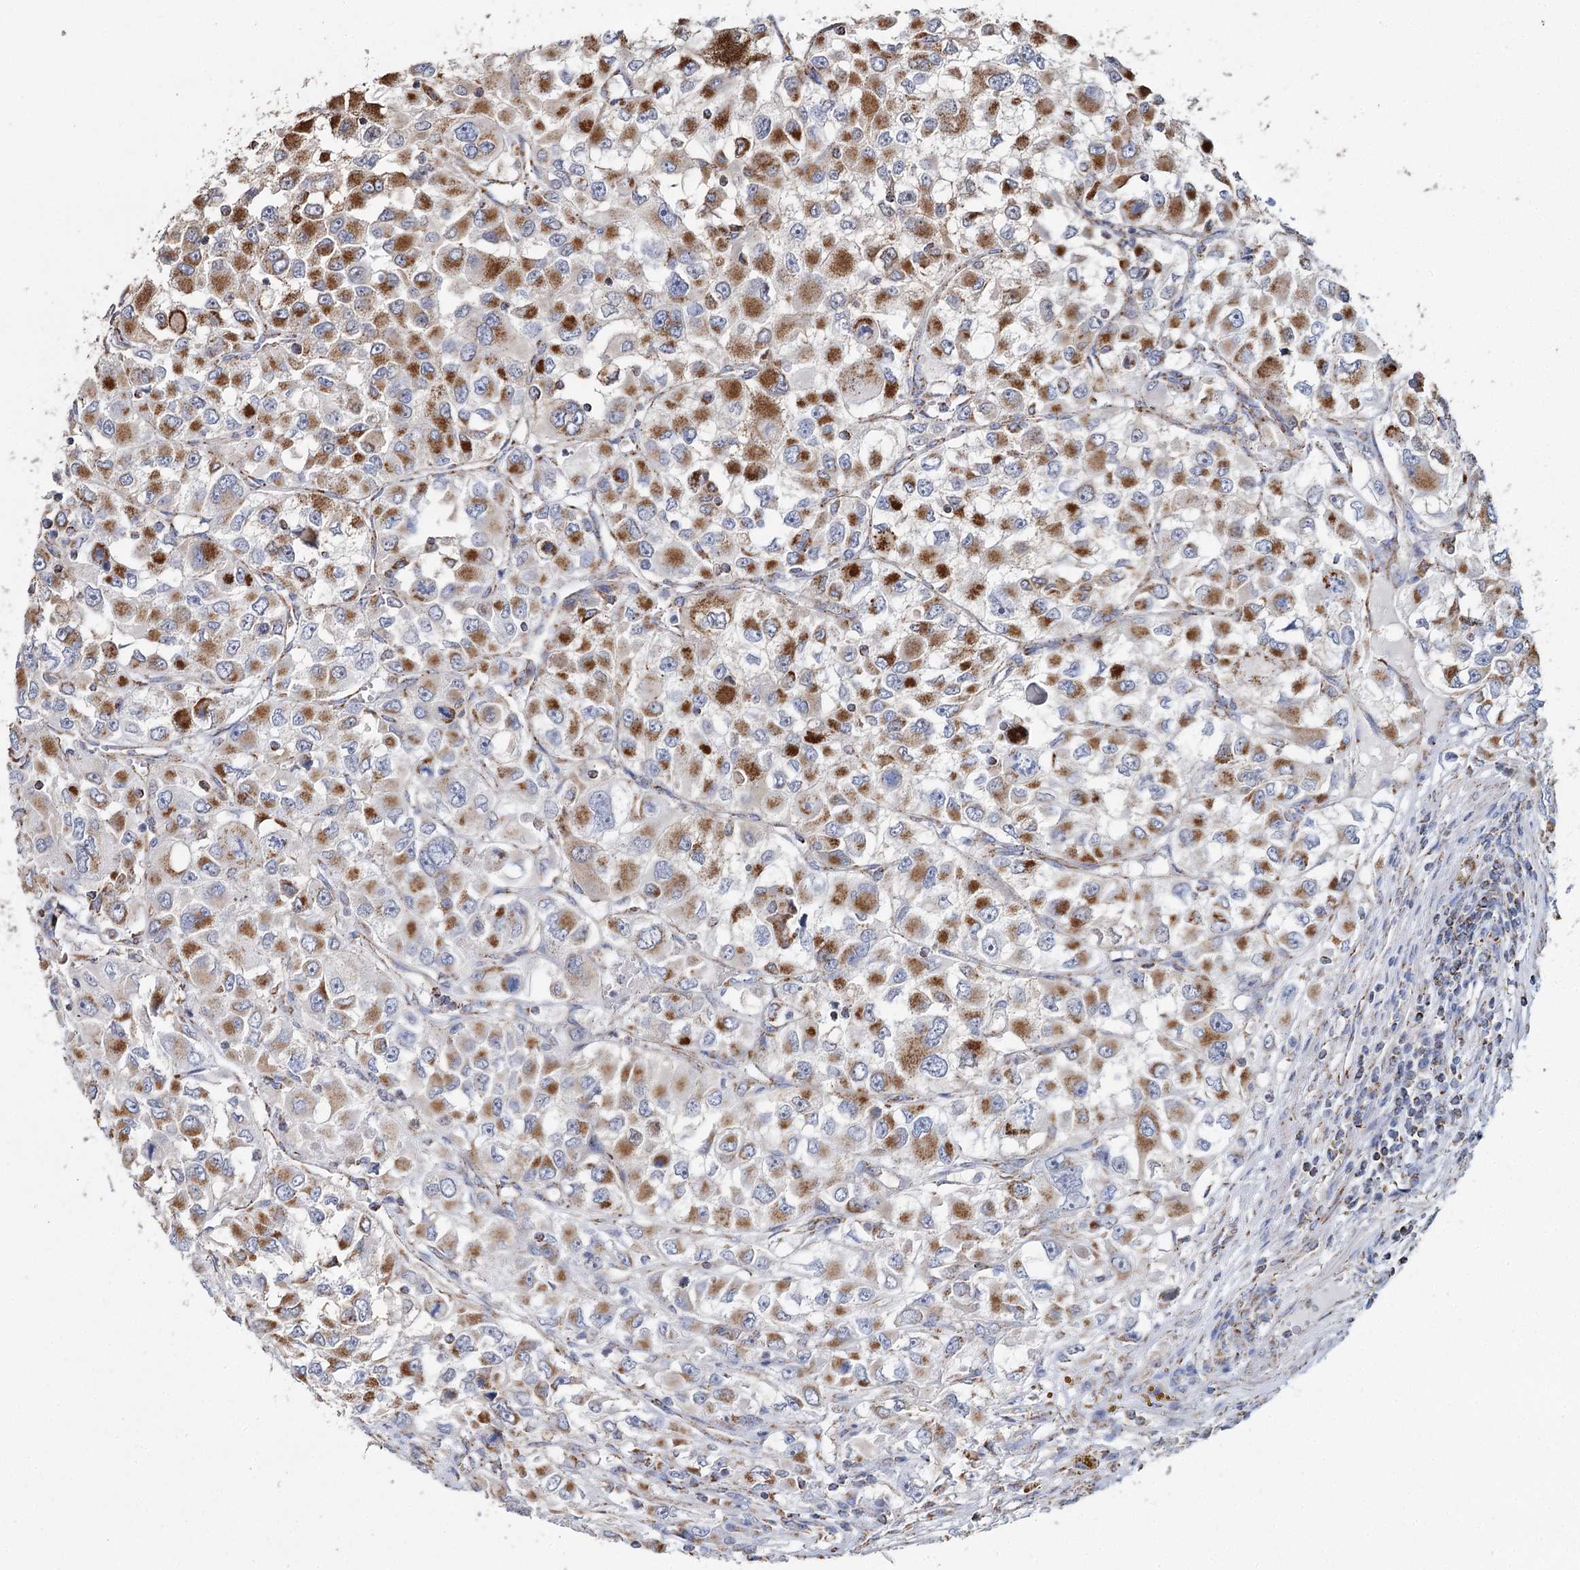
{"staining": {"intensity": "strong", "quantity": ">75%", "location": "cytoplasmic/membranous"}, "tissue": "renal cancer", "cell_type": "Tumor cells", "image_type": "cancer", "snomed": [{"axis": "morphology", "description": "Adenocarcinoma, NOS"}, {"axis": "topography", "description": "Kidney"}], "caption": "Renal cancer stained for a protein (brown) exhibits strong cytoplasmic/membranous positive expression in about >75% of tumor cells.", "gene": "MRPL44", "patient": {"sex": "female", "age": 52}}